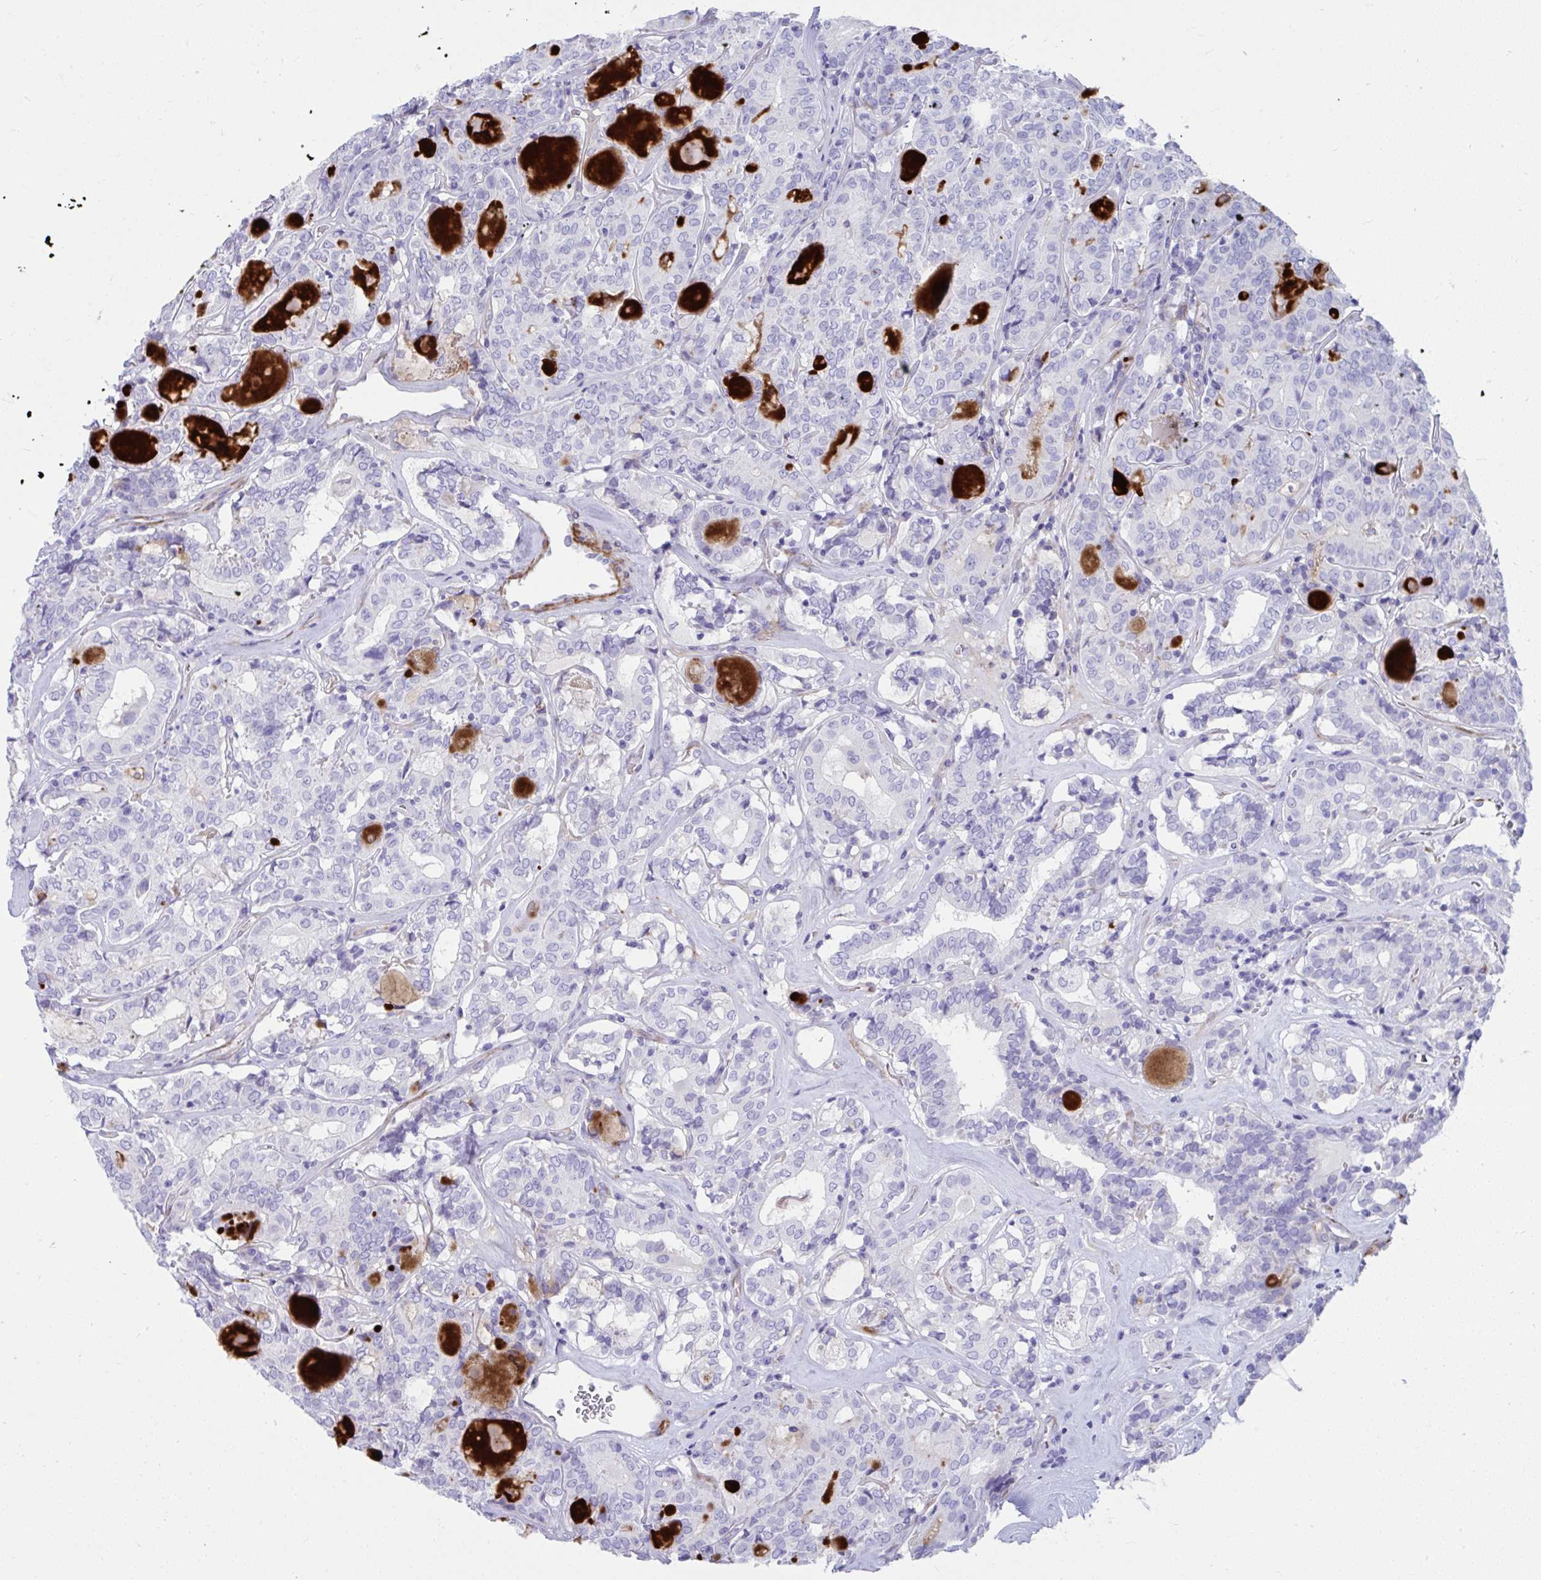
{"staining": {"intensity": "negative", "quantity": "none", "location": "none"}, "tissue": "thyroid cancer", "cell_type": "Tumor cells", "image_type": "cancer", "snomed": [{"axis": "morphology", "description": "Papillary adenocarcinoma, NOS"}, {"axis": "topography", "description": "Thyroid gland"}], "caption": "Immunohistochemistry photomicrograph of papillary adenocarcinoma (thyroid) stained for a protein (brown), which exhibits no positivity in tumor cells.", "gene": "GRXCR2", "patient": {"sex": "female", "age": 72}}